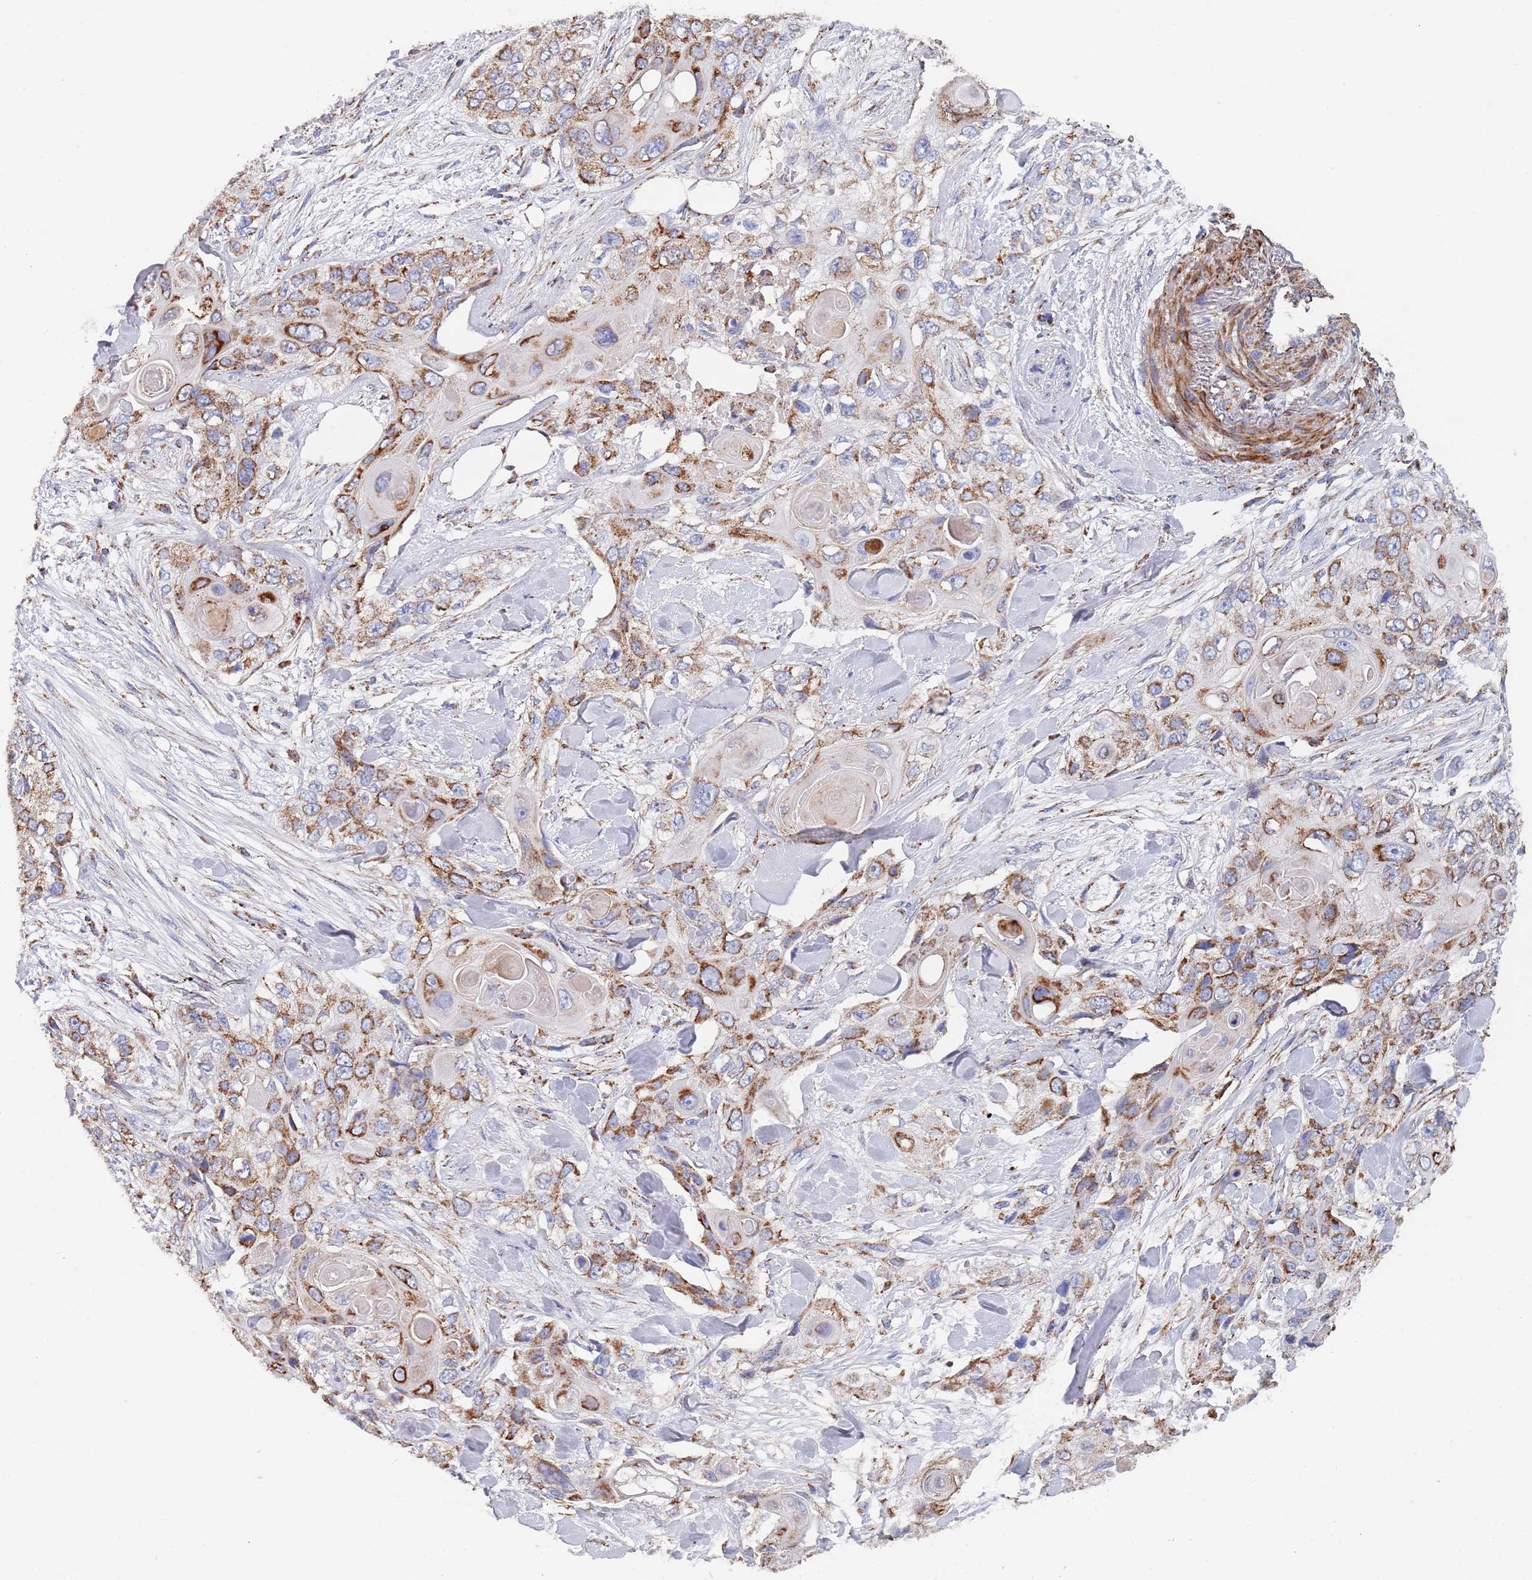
{"staining": {"intensity": "moderate", "quantity": ">75%", "location": "cytoplasmic/membranous"}, "tissue": "skin cancer", "cell_type": "Tumor cells", "image_type": "cancer", "snomed": [{"axis": "morphology", "description": "Normal tissue, NOS"}, {"axis": "morphology", "description": "Squamous cell carcinoma, NOS"}, {"axis": "topography", "description": "Skin"}], "caption": "Brown immunohistochemical staining in skin cancer (squamous cell carcinoma) reveals moderate cytoplasmic/membranous expression in about >75% of tumor cells.", "gene": "PGP", "patient": {"sex": "male", "age": 72}}